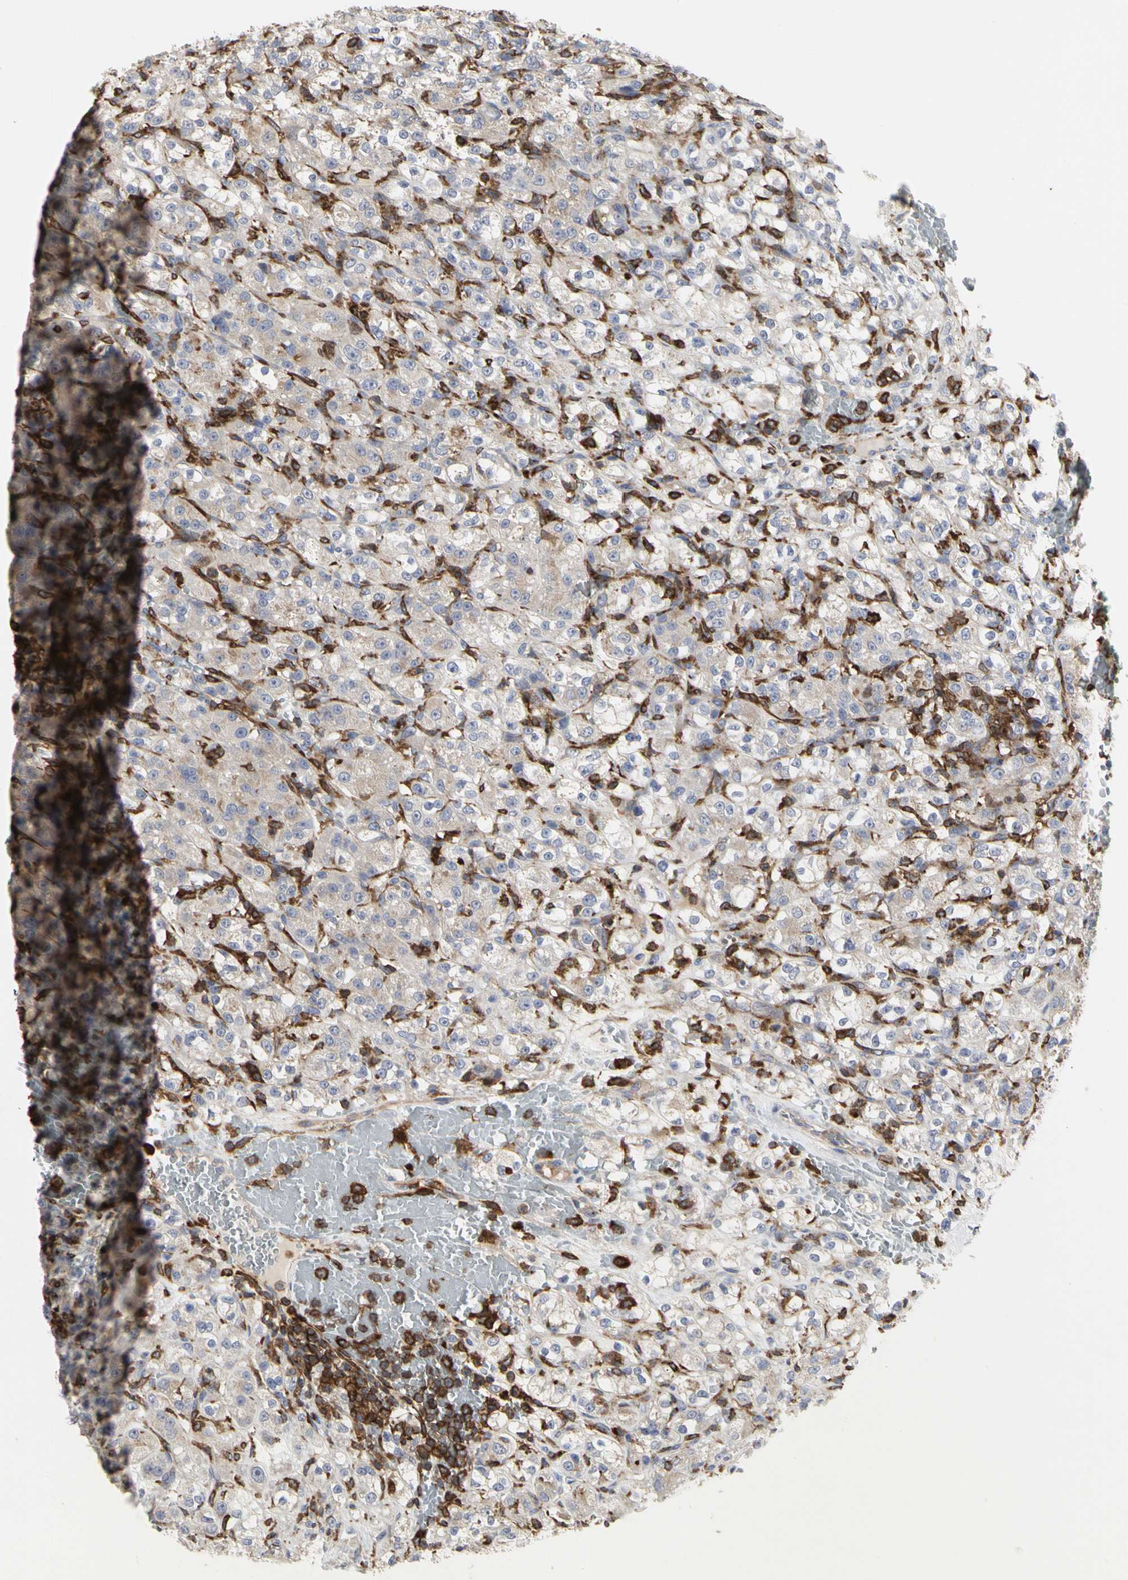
{"staining": {"intensity": "weak", "quantity": ">75%", "location": "cytoplasmic/membranous"}, "tissue": "renal cancer", "cell_type": "Tumor cells", "image_type": "cancer", "snomed": [{"axis": "morphology", "description": "Normal tissue, NOS"}, {"axis": "morphology", "description": "Adenocarcinoma, NOS"}, {"axis": "topography", "description": "Kidney"}], "caption": "Immunohistochemistry (IHC) photomicrograph of human renal cancer (adenocarcinoma) stained for a protein (brown), which reveals low levels of weak cytoplasmic/membranous expression in approximately >75% of tumor cells.", "gene": "NAPG", "patient": {"sex": "male", "age": 61}}